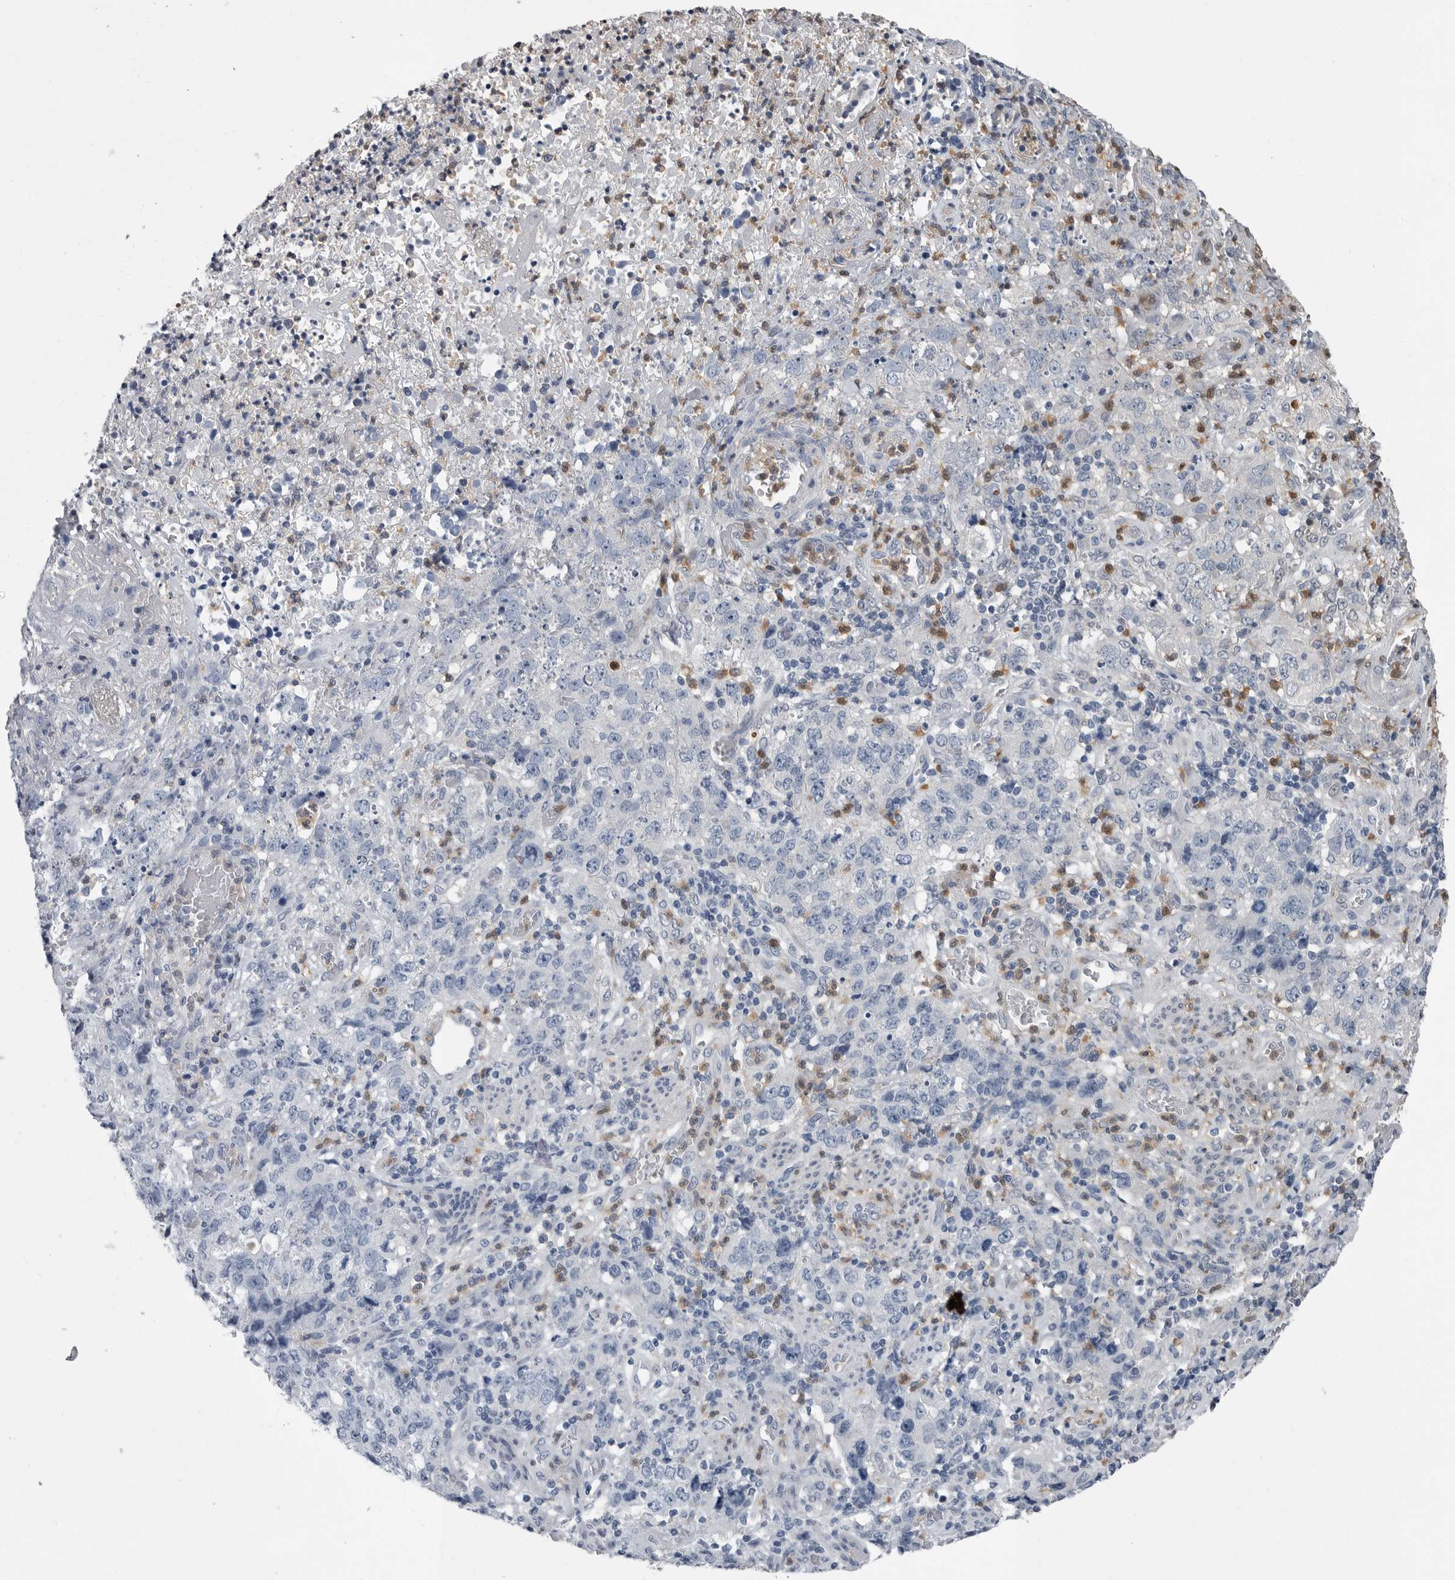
{"staining": {"intensity": "negative", "quantity": "none", "location": "none"}, "tissue": "stomach cancer", "cell_type": "Tumor cells", "image_type": "cancer", "snomed": [{"axis": "morphology", "description": "Adenocarcinoma, NOS"}, {"axis": "topography", "description": "Stomach"}], "caption": "Adenocarcinoma (stomach) was stained to show a protein in brown. There is no significant positivity in tumor cells.", "gene": "SCP2", "patient": {"sex": "male", "age": 48}}